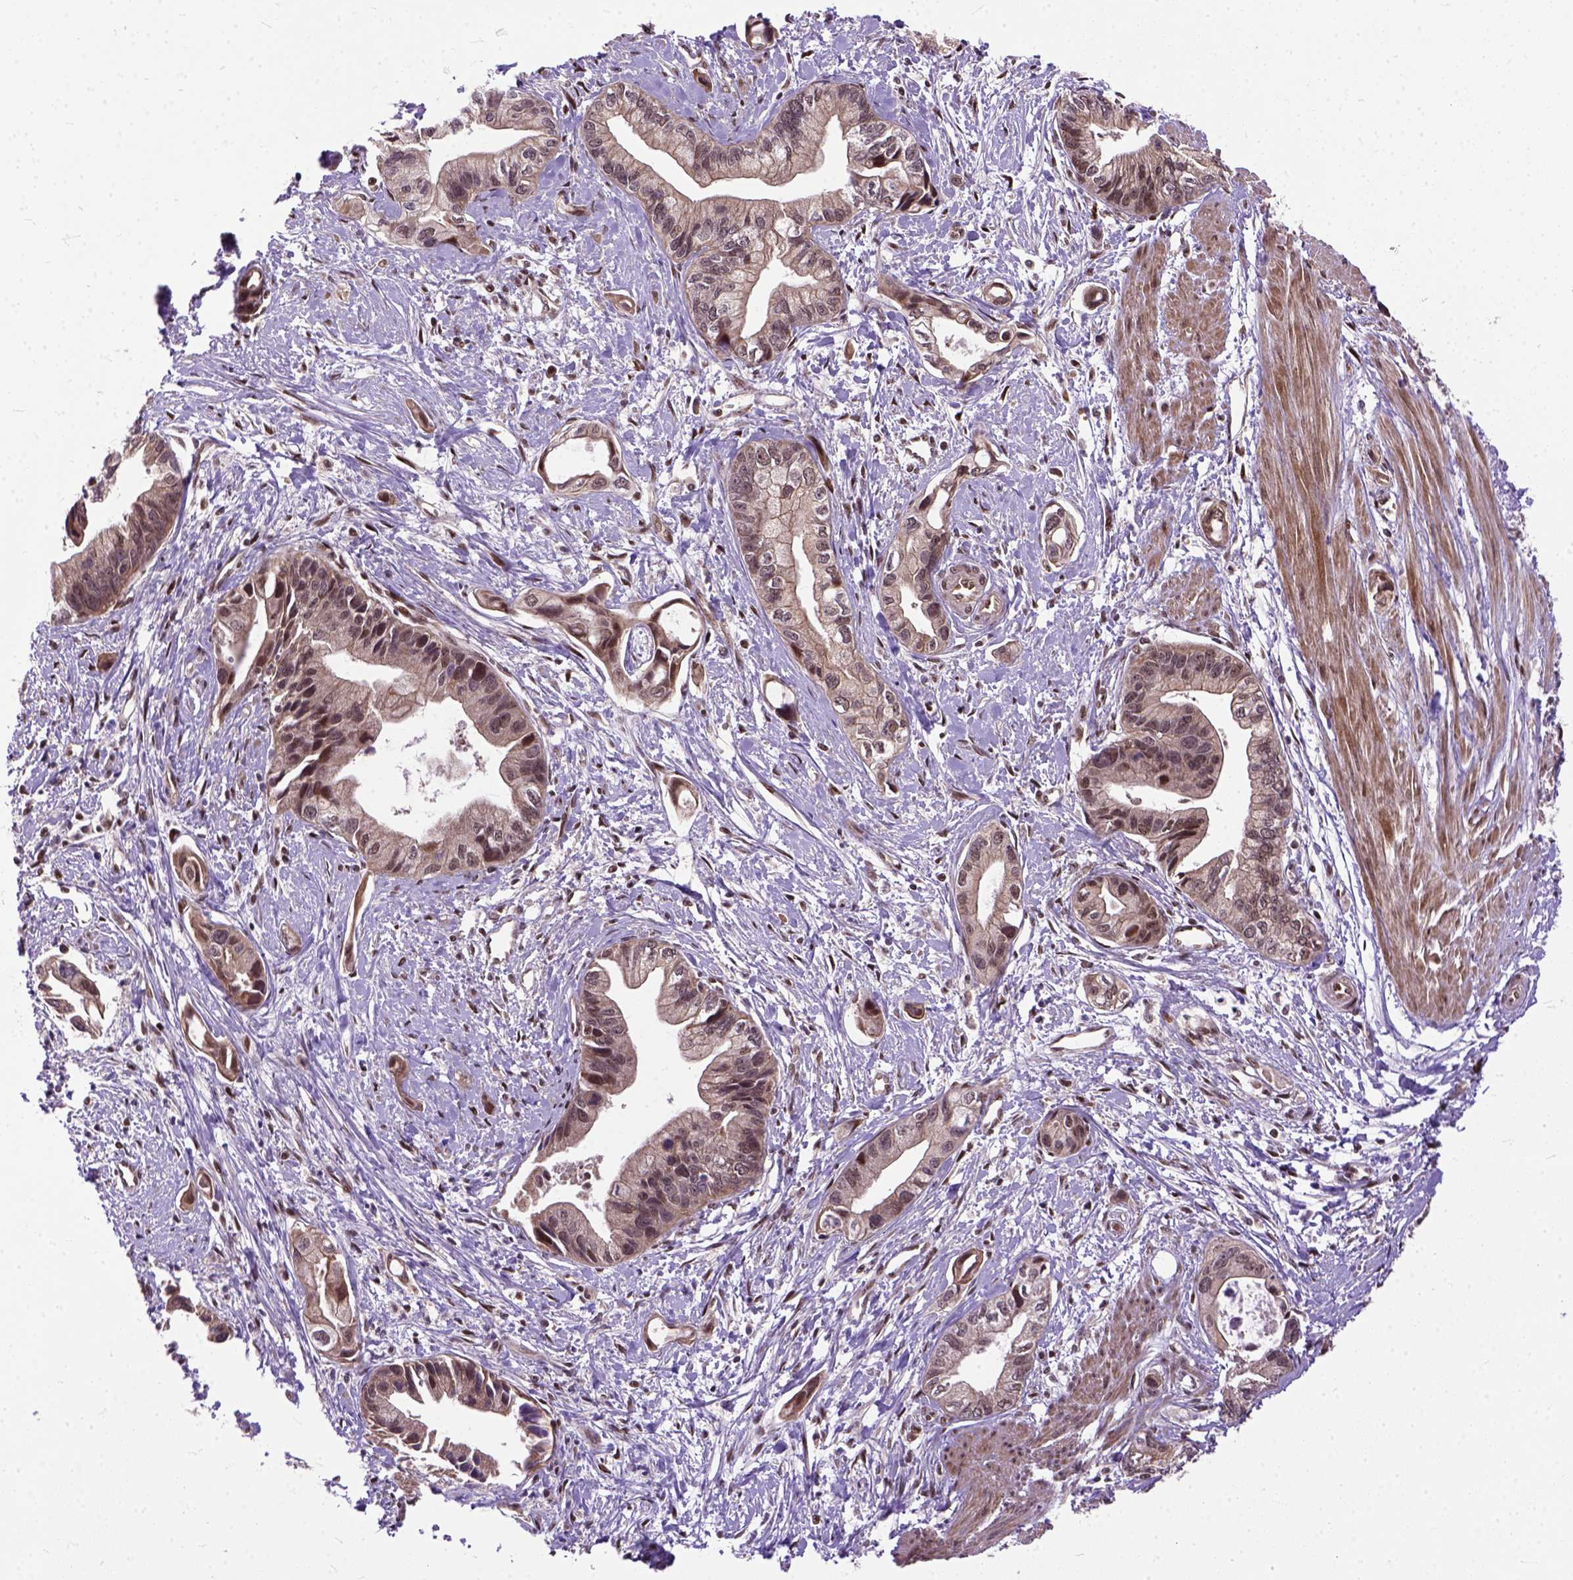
{"staining": {"intensity": "moderate", "quantity": "25%-75%", "location": "nuclear"}, "tissue": "pancreatic cancer", "cell_type": "Tumor cells", "image_type": "cancer", "snomed": [{"axis": "morphology", "description": "Adenocarcinoma, NOS"}, {"axis": "topography", "description": "Pancreas"}], "caption": "A micrograph of adenocarcinoma (pancreatic) stained for a protein shows moderate nuclear brown staining in tumor cells.", "gene": "ZNF630", "patient": {"sex": "female", "age": 61}}